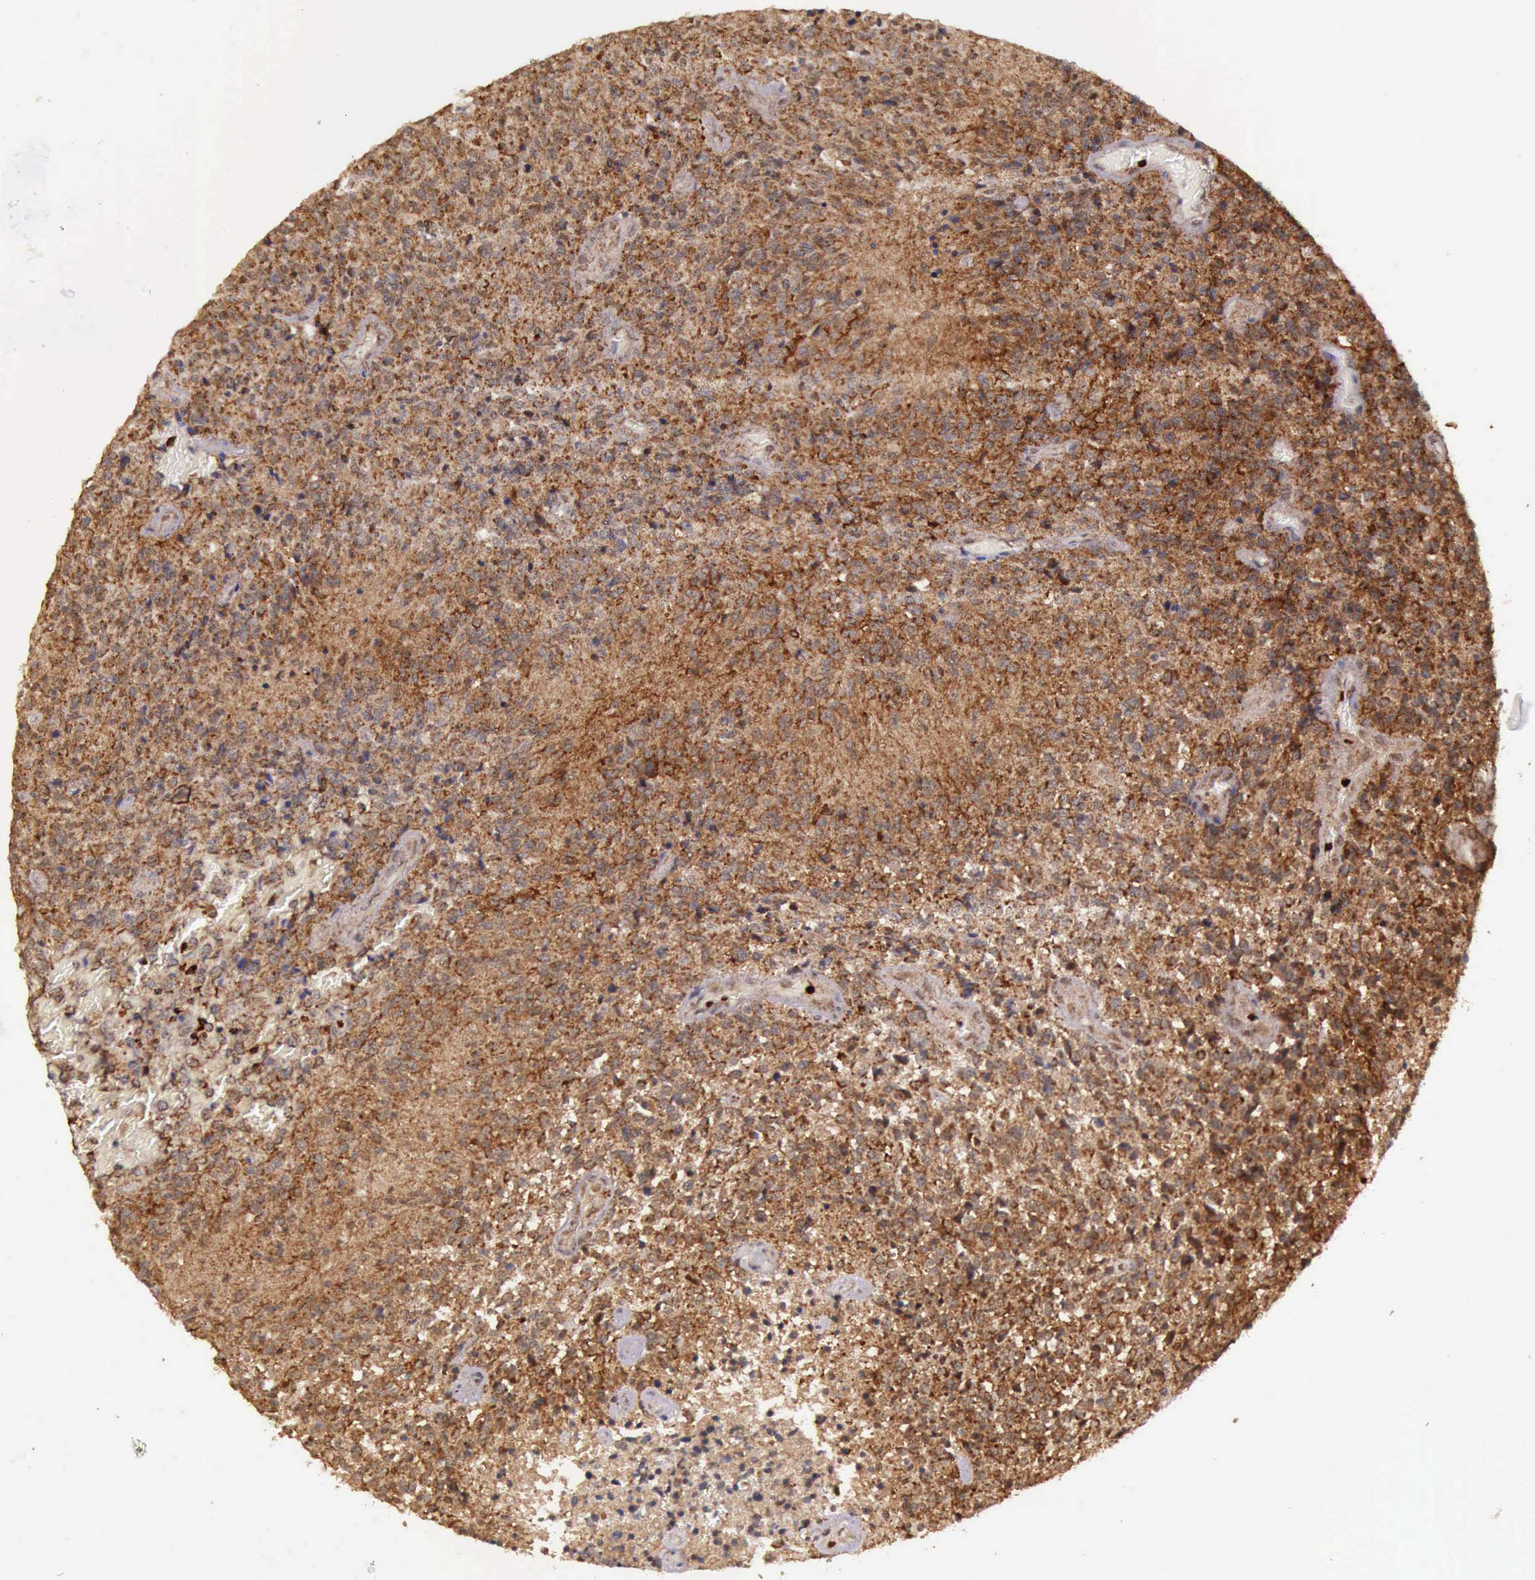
{"staining": {"intensity": "strong", "quantity": ">75%", "location": "cytoplasmic/membranous"}, "tissue": "glioma", "cell_type": "Tumor cells", "image_type": "cancer", "snomed": [{"axis": "morphology", "description": "Glioma, malignant, High grade"}, {"axis": "topography", "description": "Brain"}], "caption": "Approximately >75% of tumor cells in human malignant glioma (high-grade) show strong cytoplasmic/membranous protein expression as visualized by brown immunohistochemical staining.", "gene": "ARMCX3", "patient": {"sex": "male", "age": 36}}